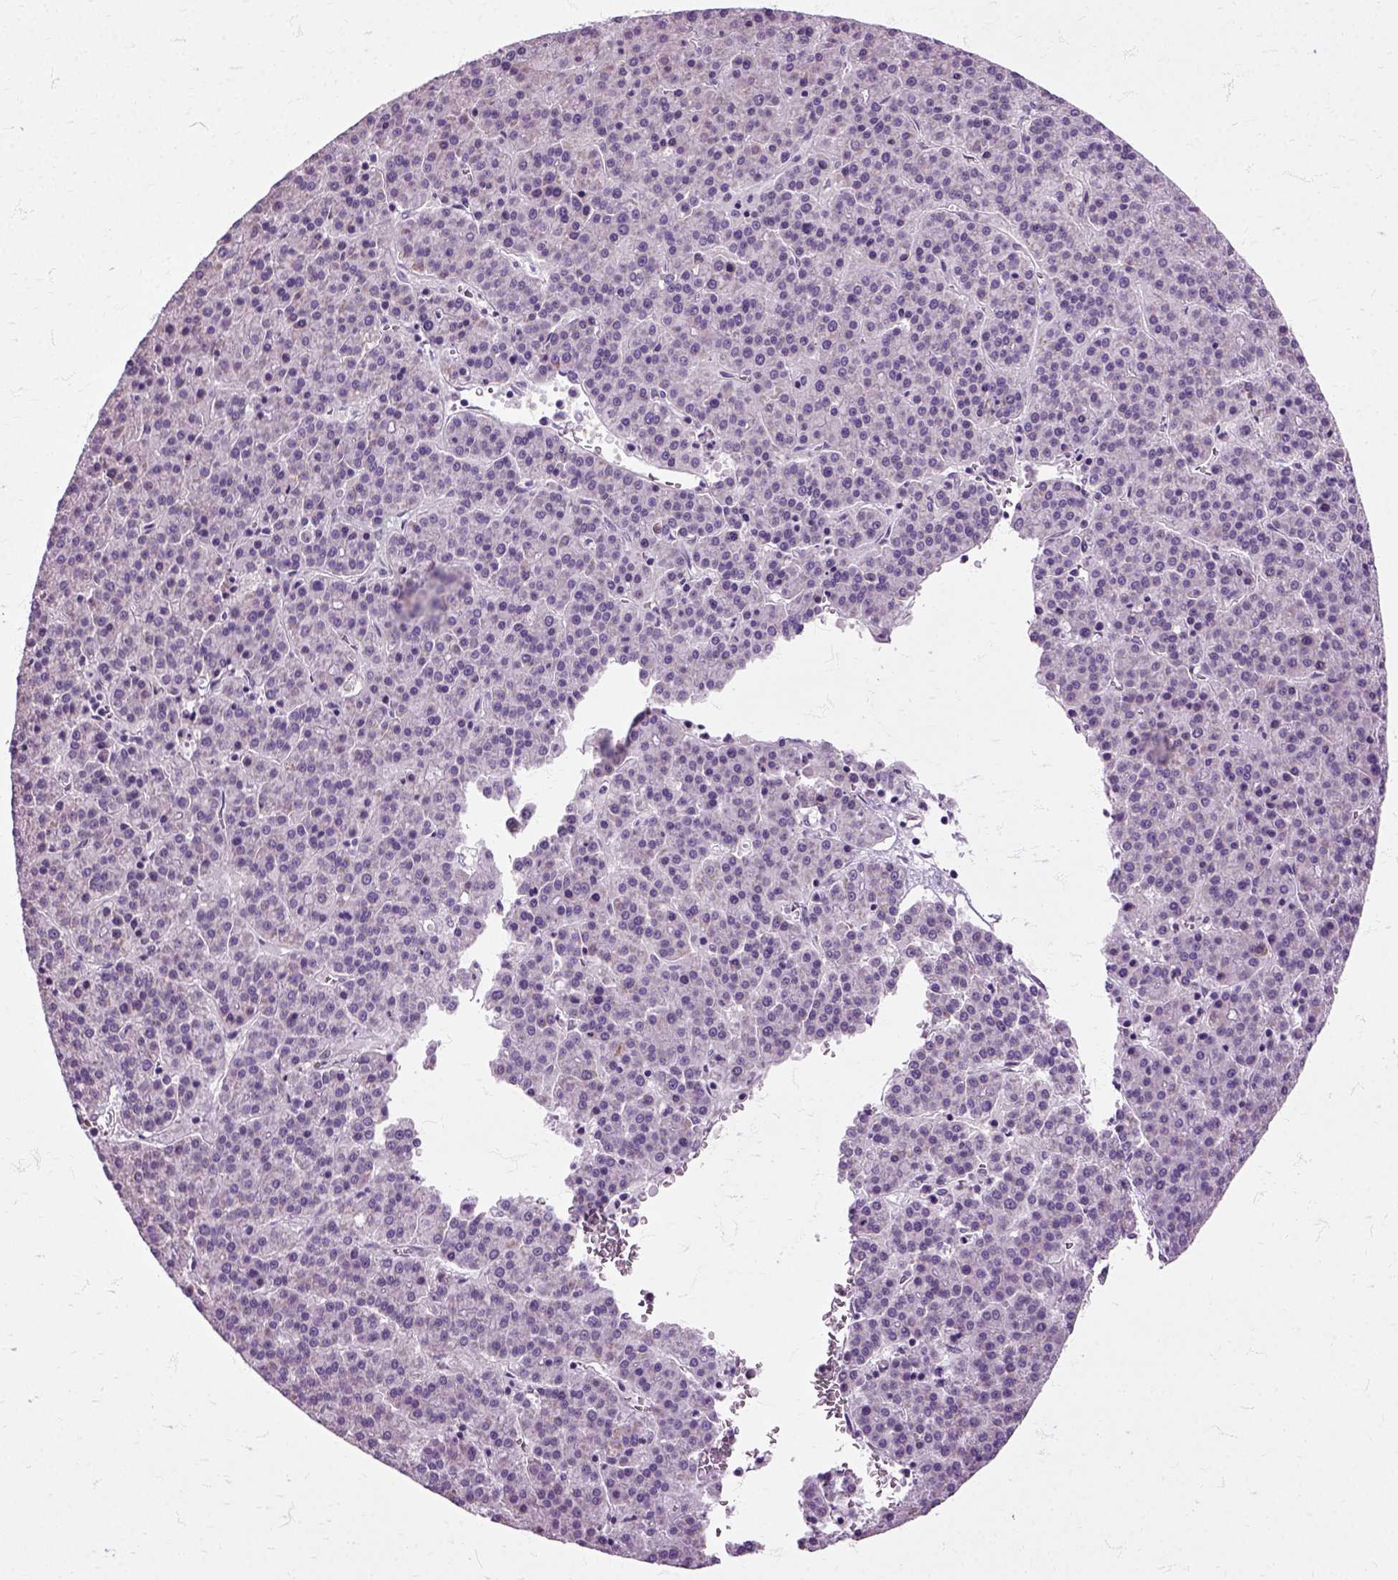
{"staining": {"intensity": "negative", "quantity": "none", "location": "none"}, "tissue": "liver cancer", "cell_type": "Tumor cells", "image_type": "cancer", "snomed": [{"axis": "morphology", "description": "Carcinoma, Hepatocellular, NOS"}, {"axis": "topography", "description": "Liver"}], "caption": "High power microscopy photomicrograph of an immunohistochemistry (IHC) micrograph of liver cancer, revealing no significant staining in tumor cells.", "gene": "HSPA2", "patient": {"sex": "female", "age": 58}}